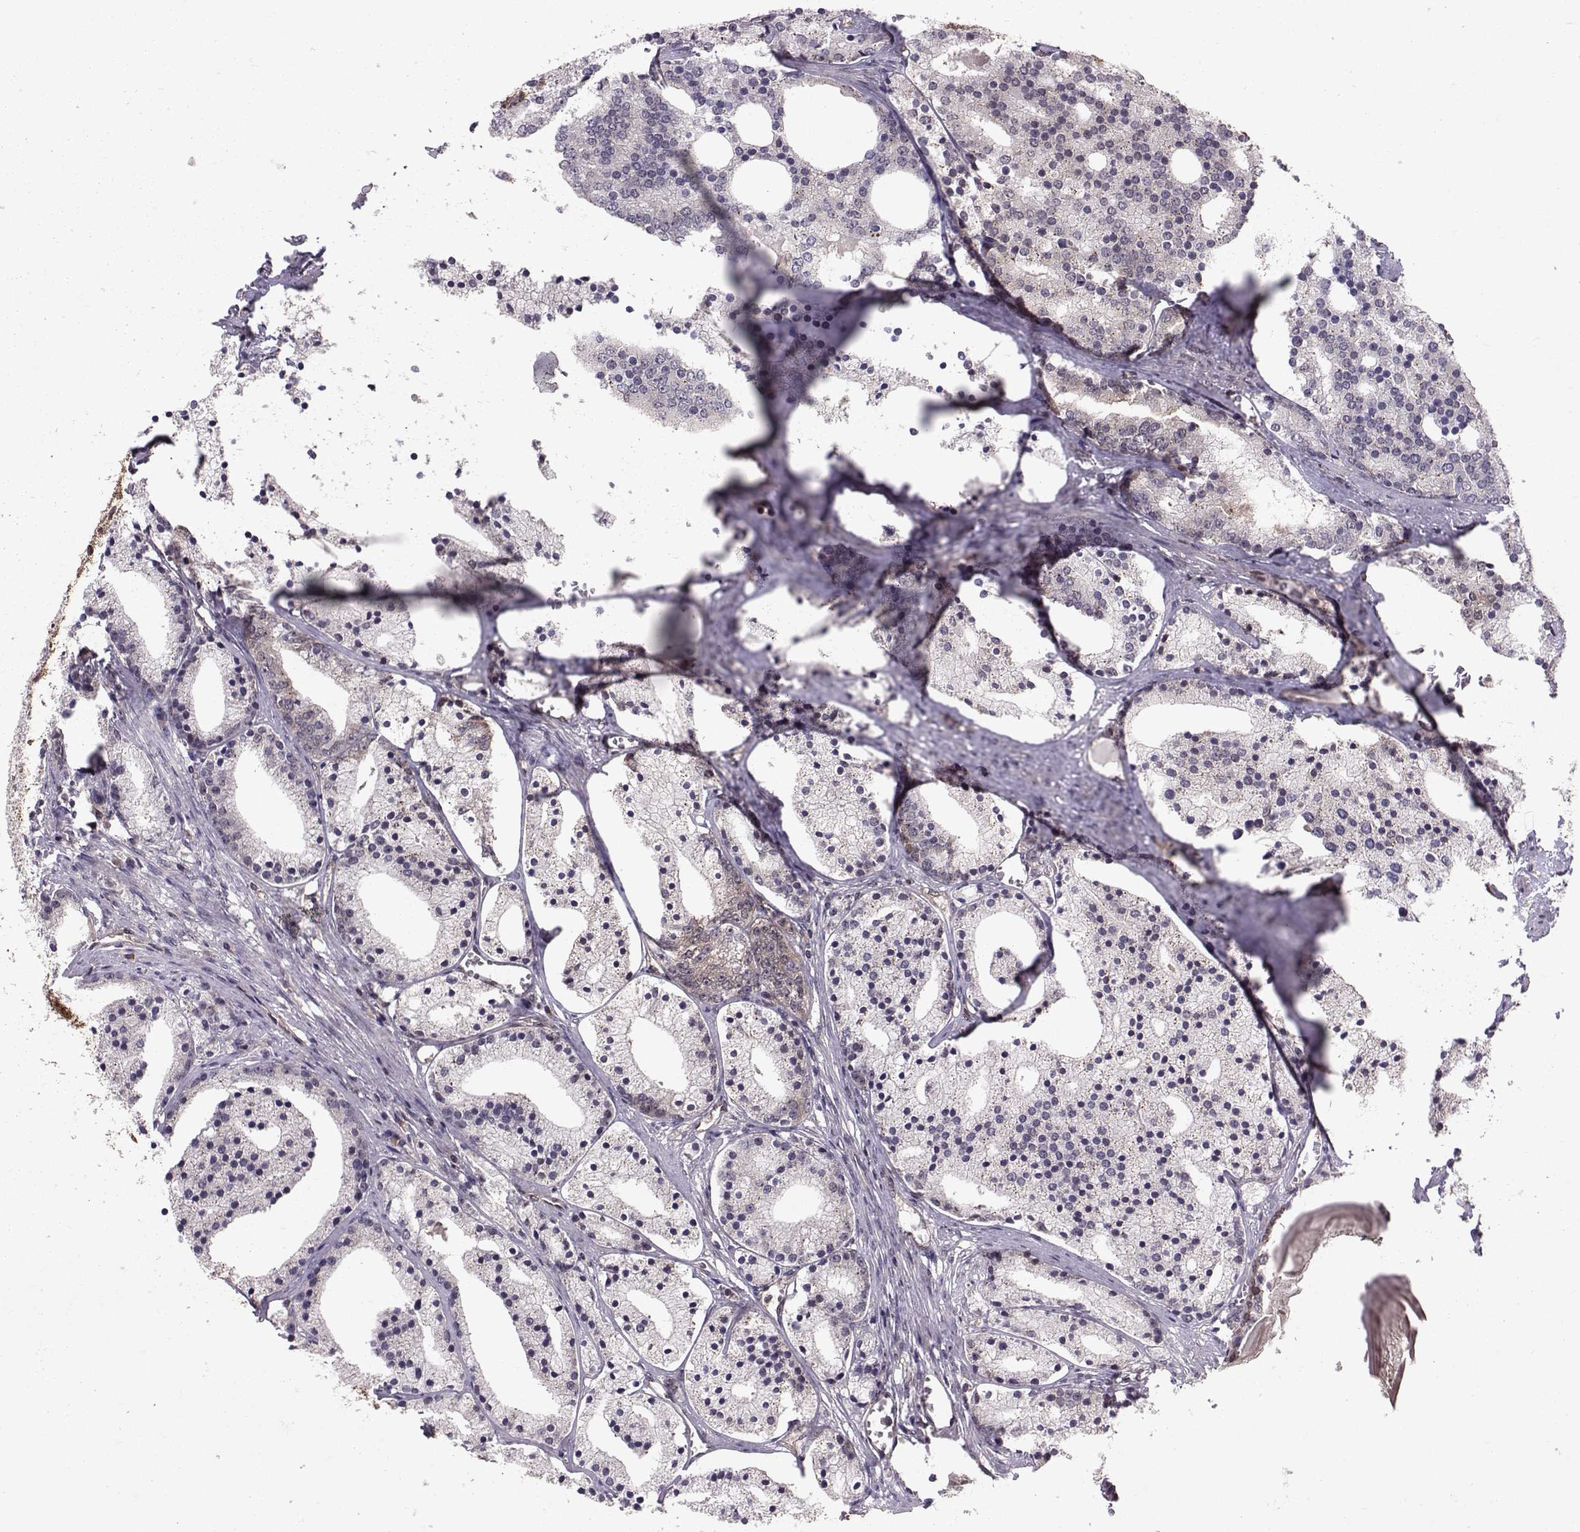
{"staining": {"intensity": "negative", "quantity": "none", "location": "none"}, "tissue": "prostate cancer", "cell_type": "Tumor cells", "image_type": "cancer", "snomed": [{"axis": "morphology", "description": "Adenocarcinoma, NOS"}, {"axis": "topography", "description": "Prostate"}], "caption": "Immunohistochemical staining of human prostate adenocarcinoma demonstrates no significant positivity in tumor cells.", "gene": "PPP2R2A", "patient": {"sex": "male", "age": 69}}